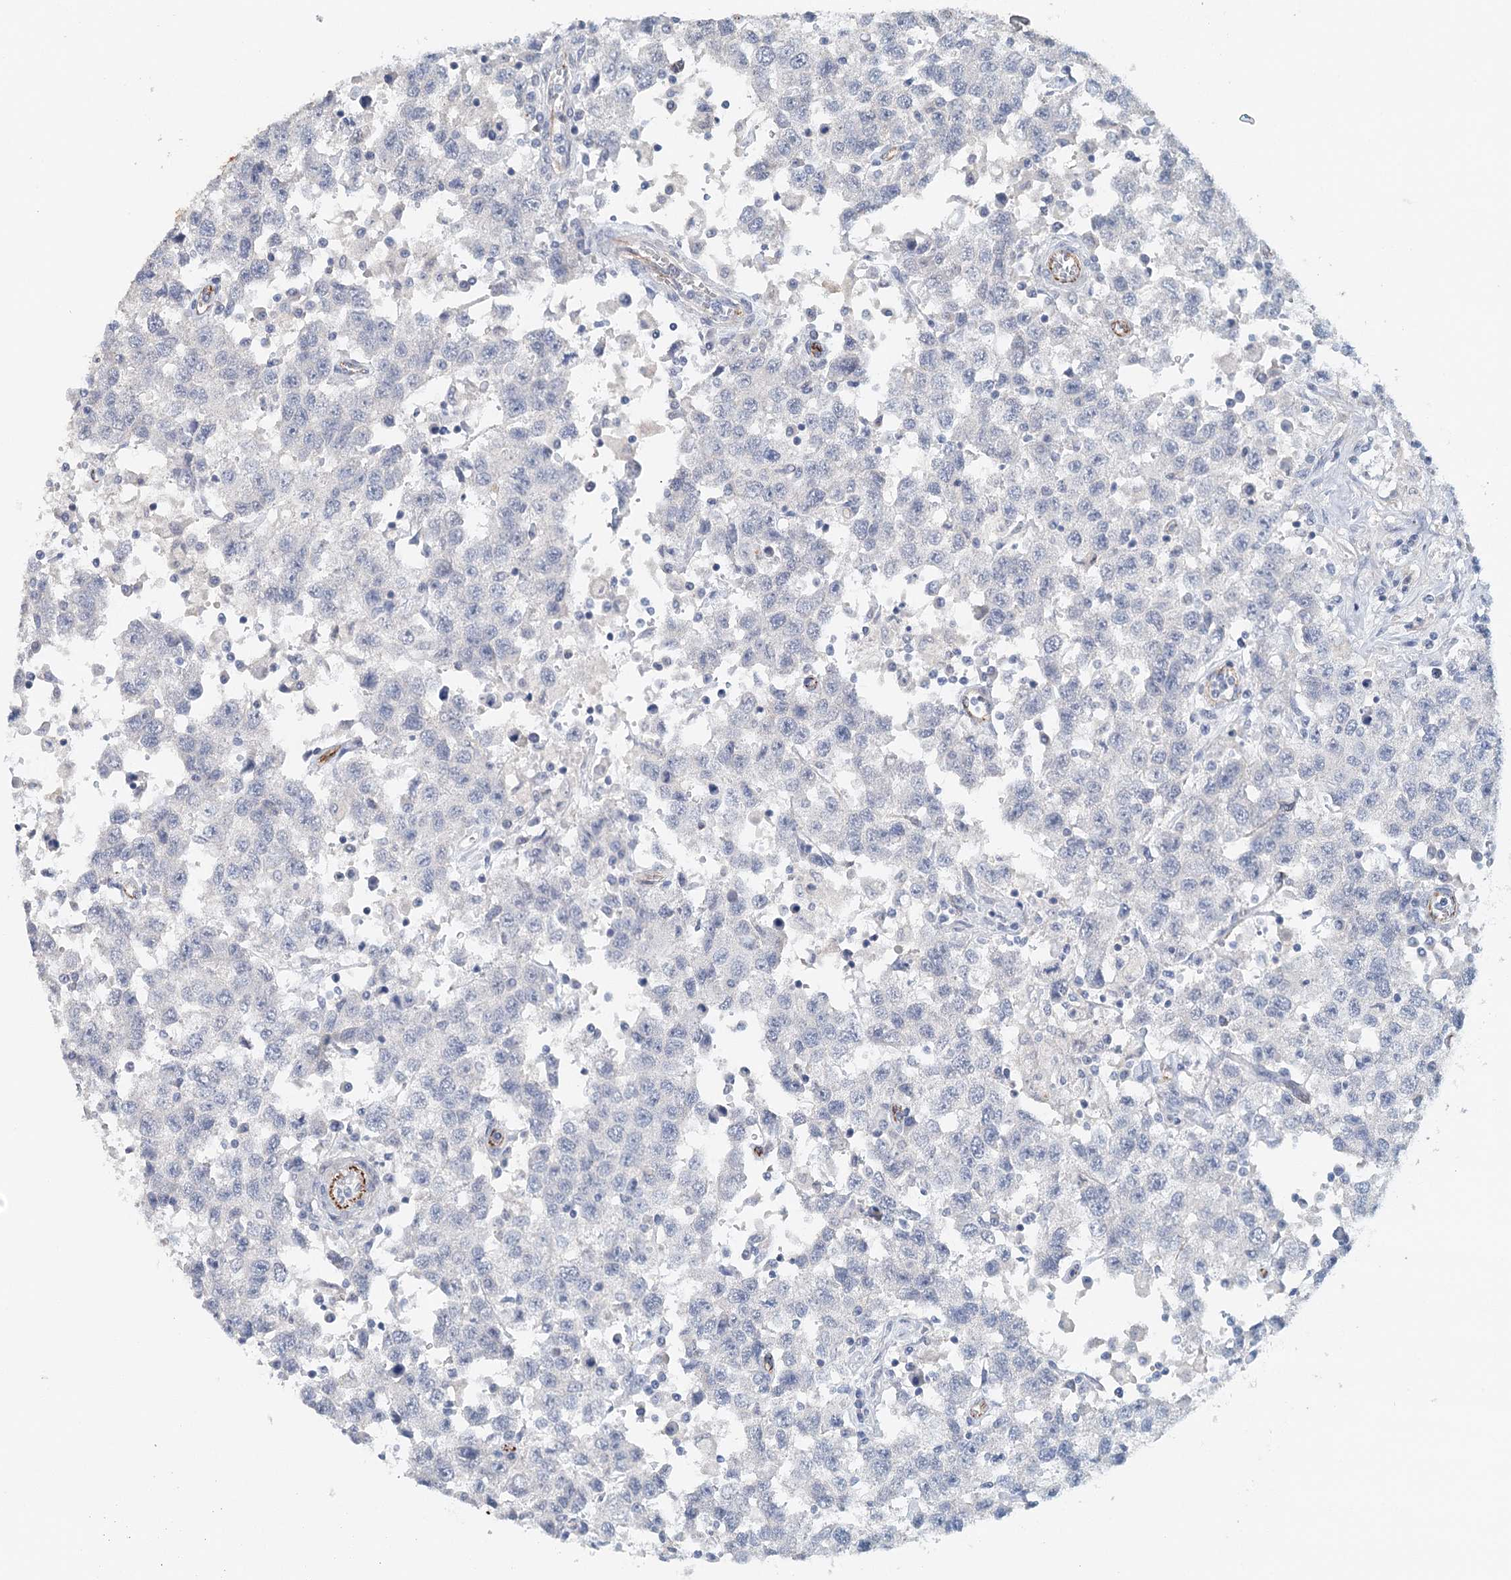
{"staining": {"intensity": "negative", "quantity": "none", "location": "none"}, "tissue": "testis cancer", "cell_type": "Tumor cells", "image_type": "cancer", "snomed": [{"axis": "morphology", "description": "Seminoma, NOS"}, {"axis": "topography", "description": "Testis"}], "caption": "Immunohistochemical staining of human testis cancer shows no significant staining in tumor cells.", "gene": "SYNPO", "patient": {"sex": "male", "age": 41}}